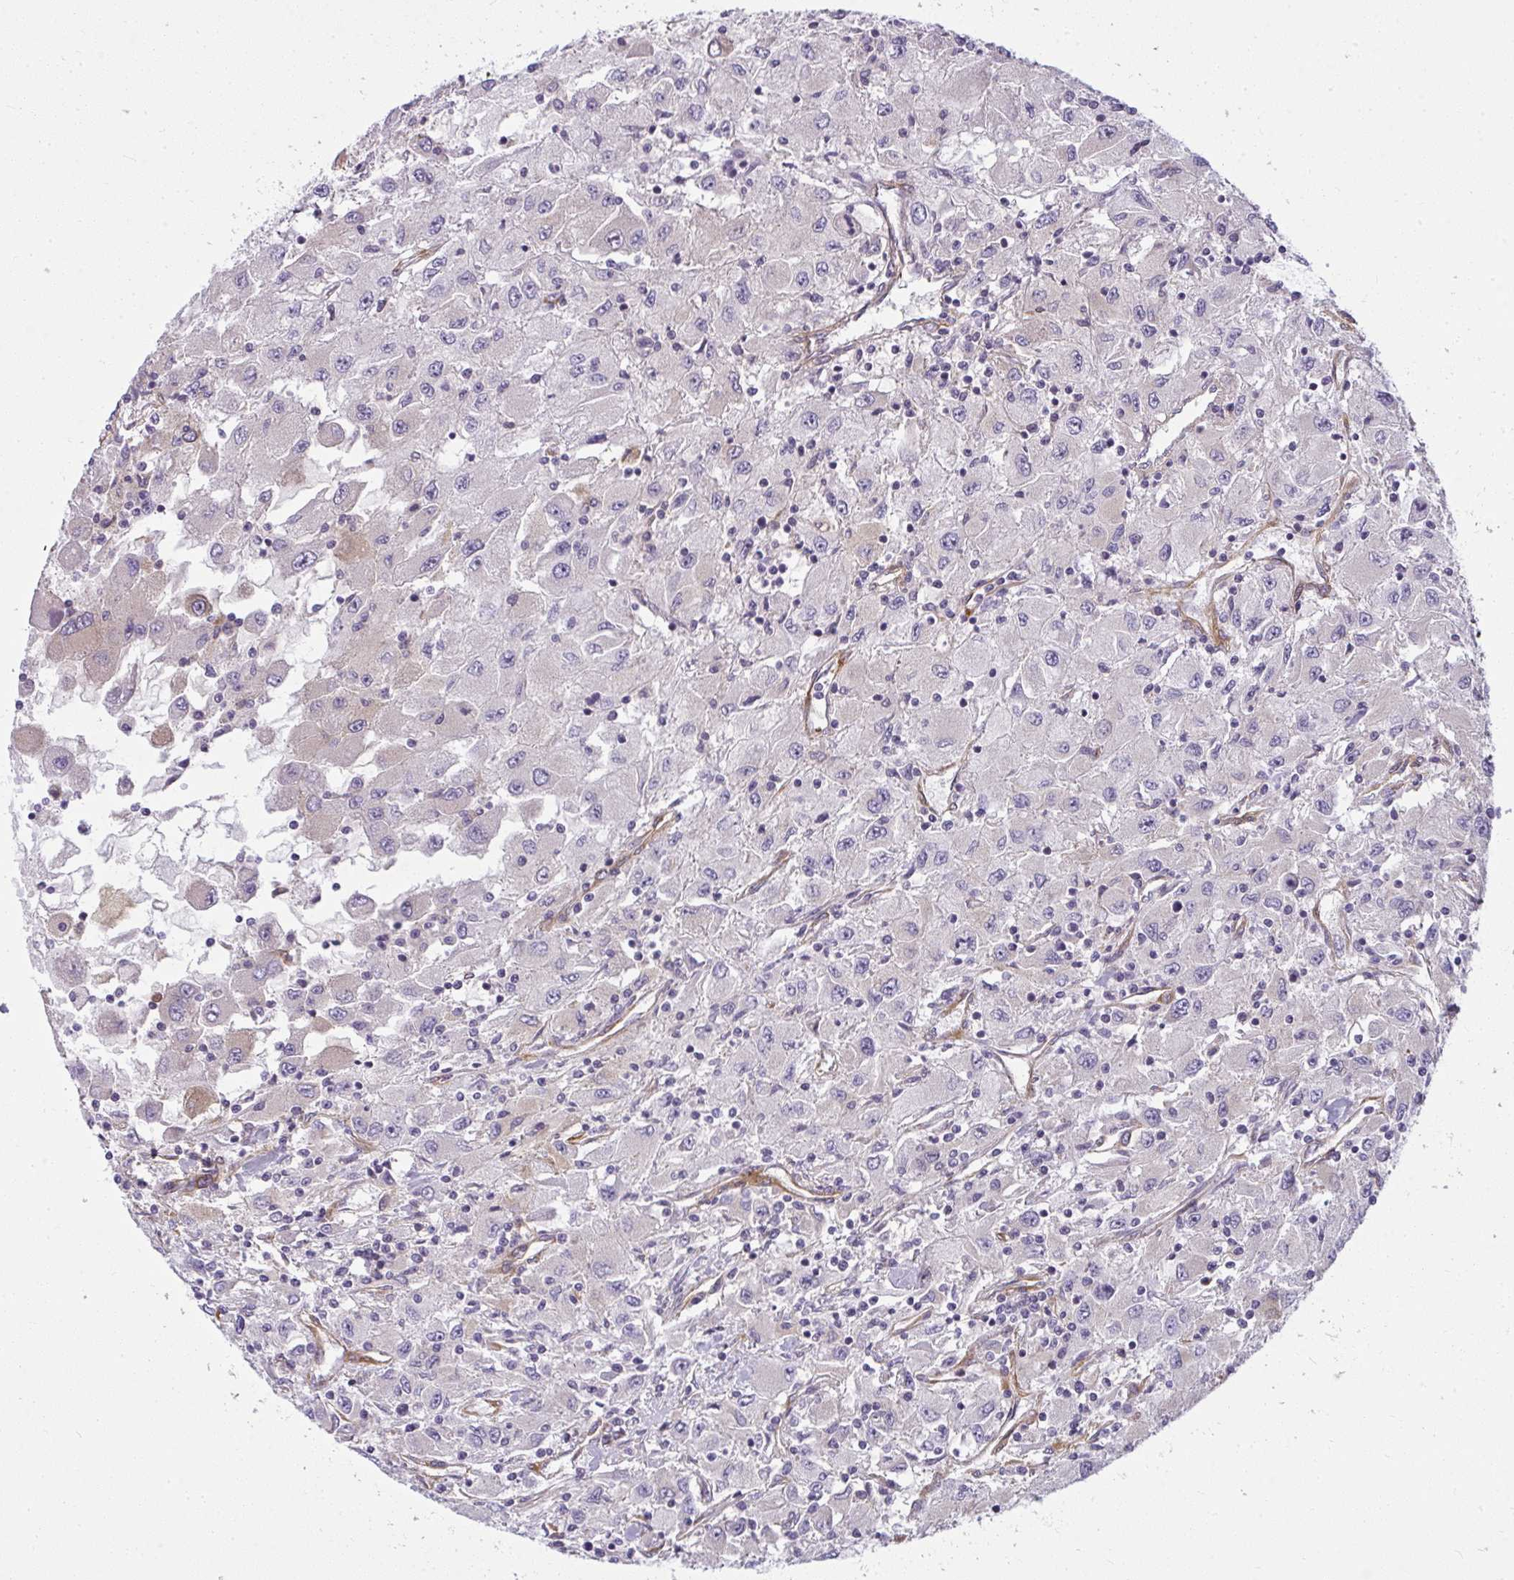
{"staining": {"intensity": "negative", "quantity": "none", "location": "none"}, "tissue": "renal cancer", "cell_type": "Tumor cells", "image_type": "cancer", "snomed": [{"axis": "morphology", "description": "Adenocarcinoma, NOS"}, {"axis": "topography", "description": "Kidney"}], "caption": "Immunohistochemical staining of renal adenocarcinoma displays no significant positivity in tumor cells.", "gene": "IFIT3", "patient": {"sex": "female", "age": 67}}